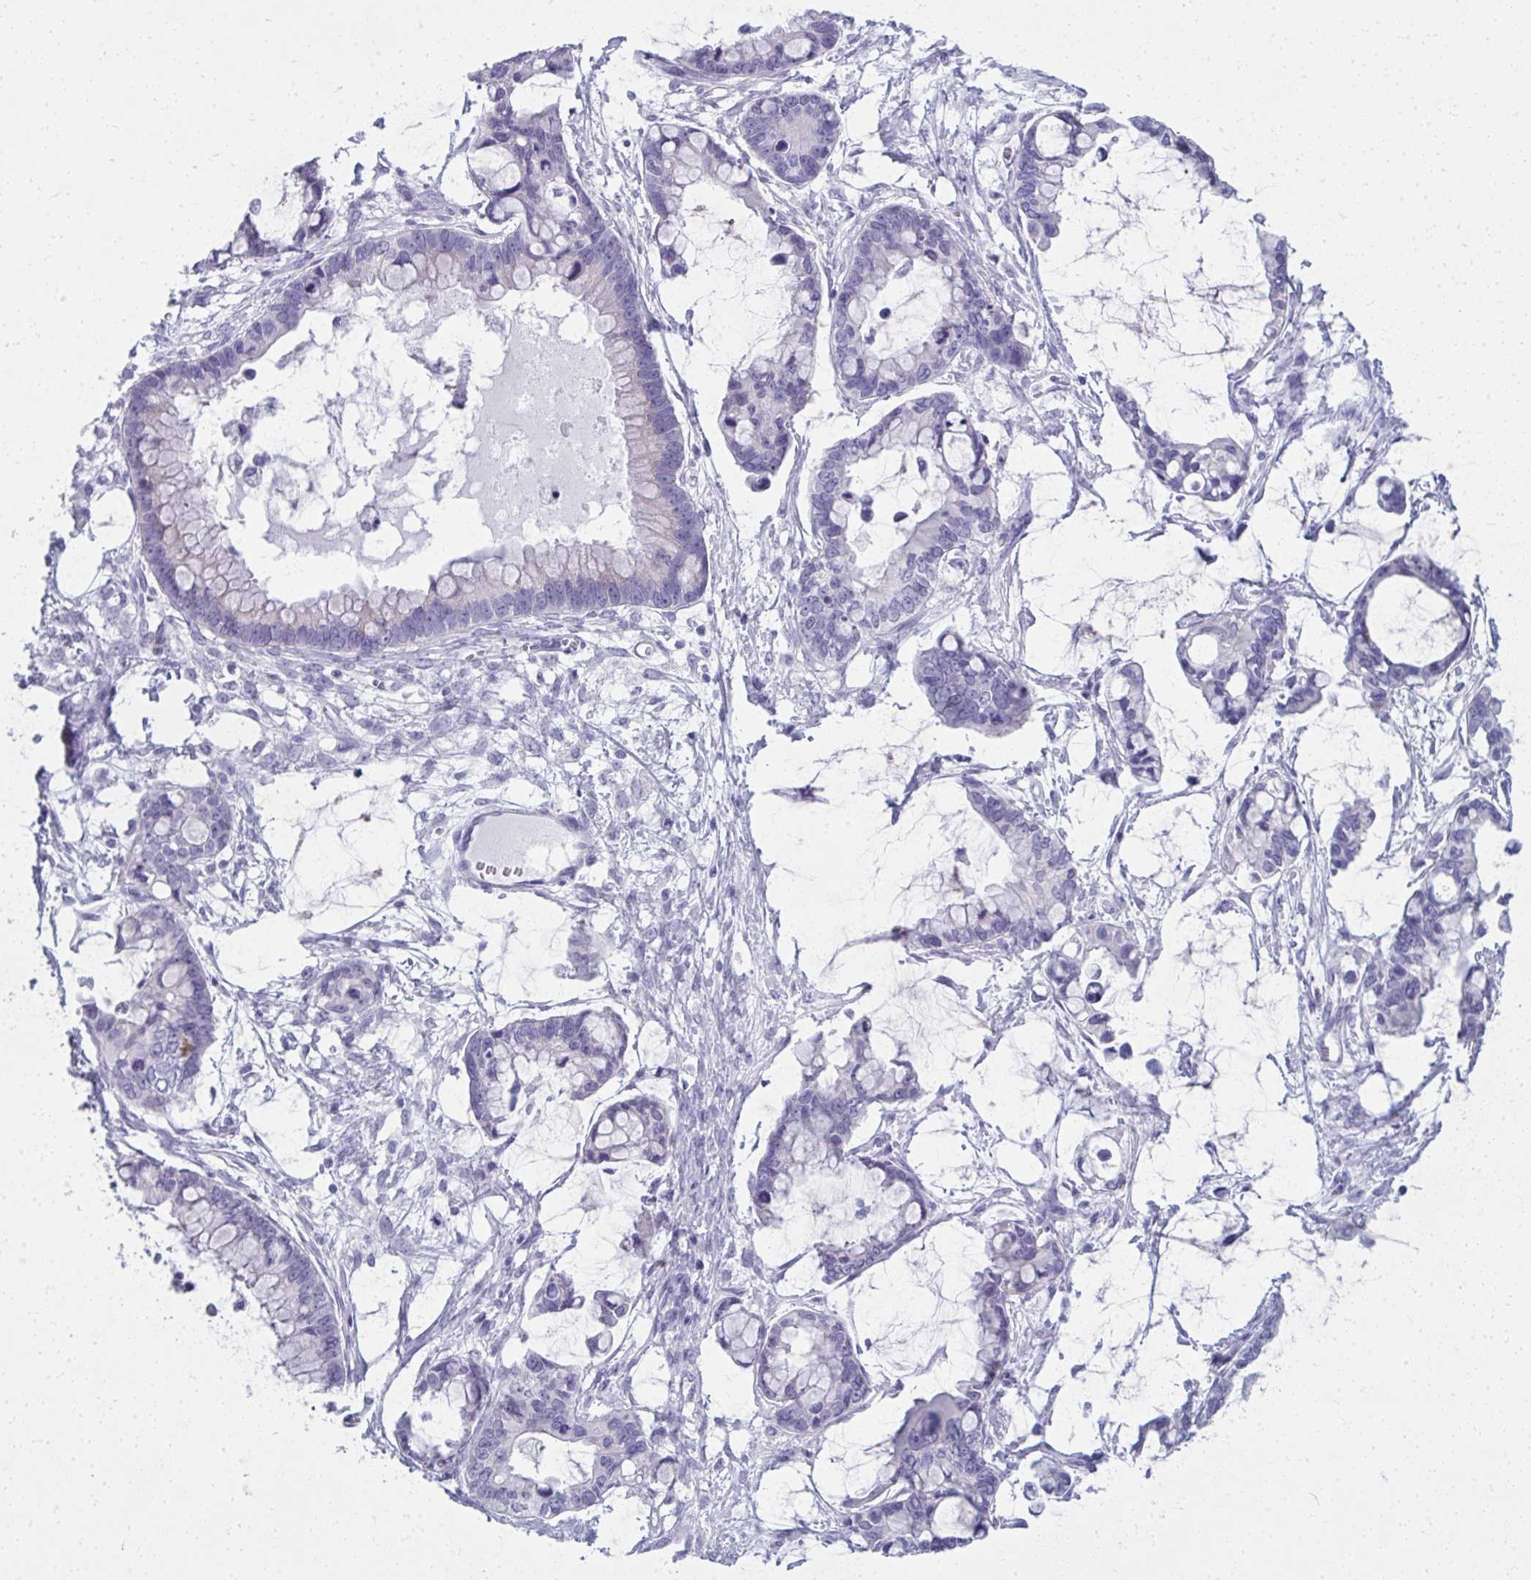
{"staining": {"intensity": "negative", "quantity": "none", "location": "none"}, "tissue": "ovarian cancer", "cell_type": "Tumor cells", "image_type": "cancer", "snomed": [{"axis": "morphology", "description": "Cystadenocarcinoma, mucinous, NOS"}, {"axis": "topography", "description": "Ovary"}], "caption": "Ovarian mucinous cystadenocarcinoma stained for a protein using immunohistochemistry (IHC) displays no staining tumor cells.", "gene": "QDPR", "patient": {"sex": "female", "age": 63}}